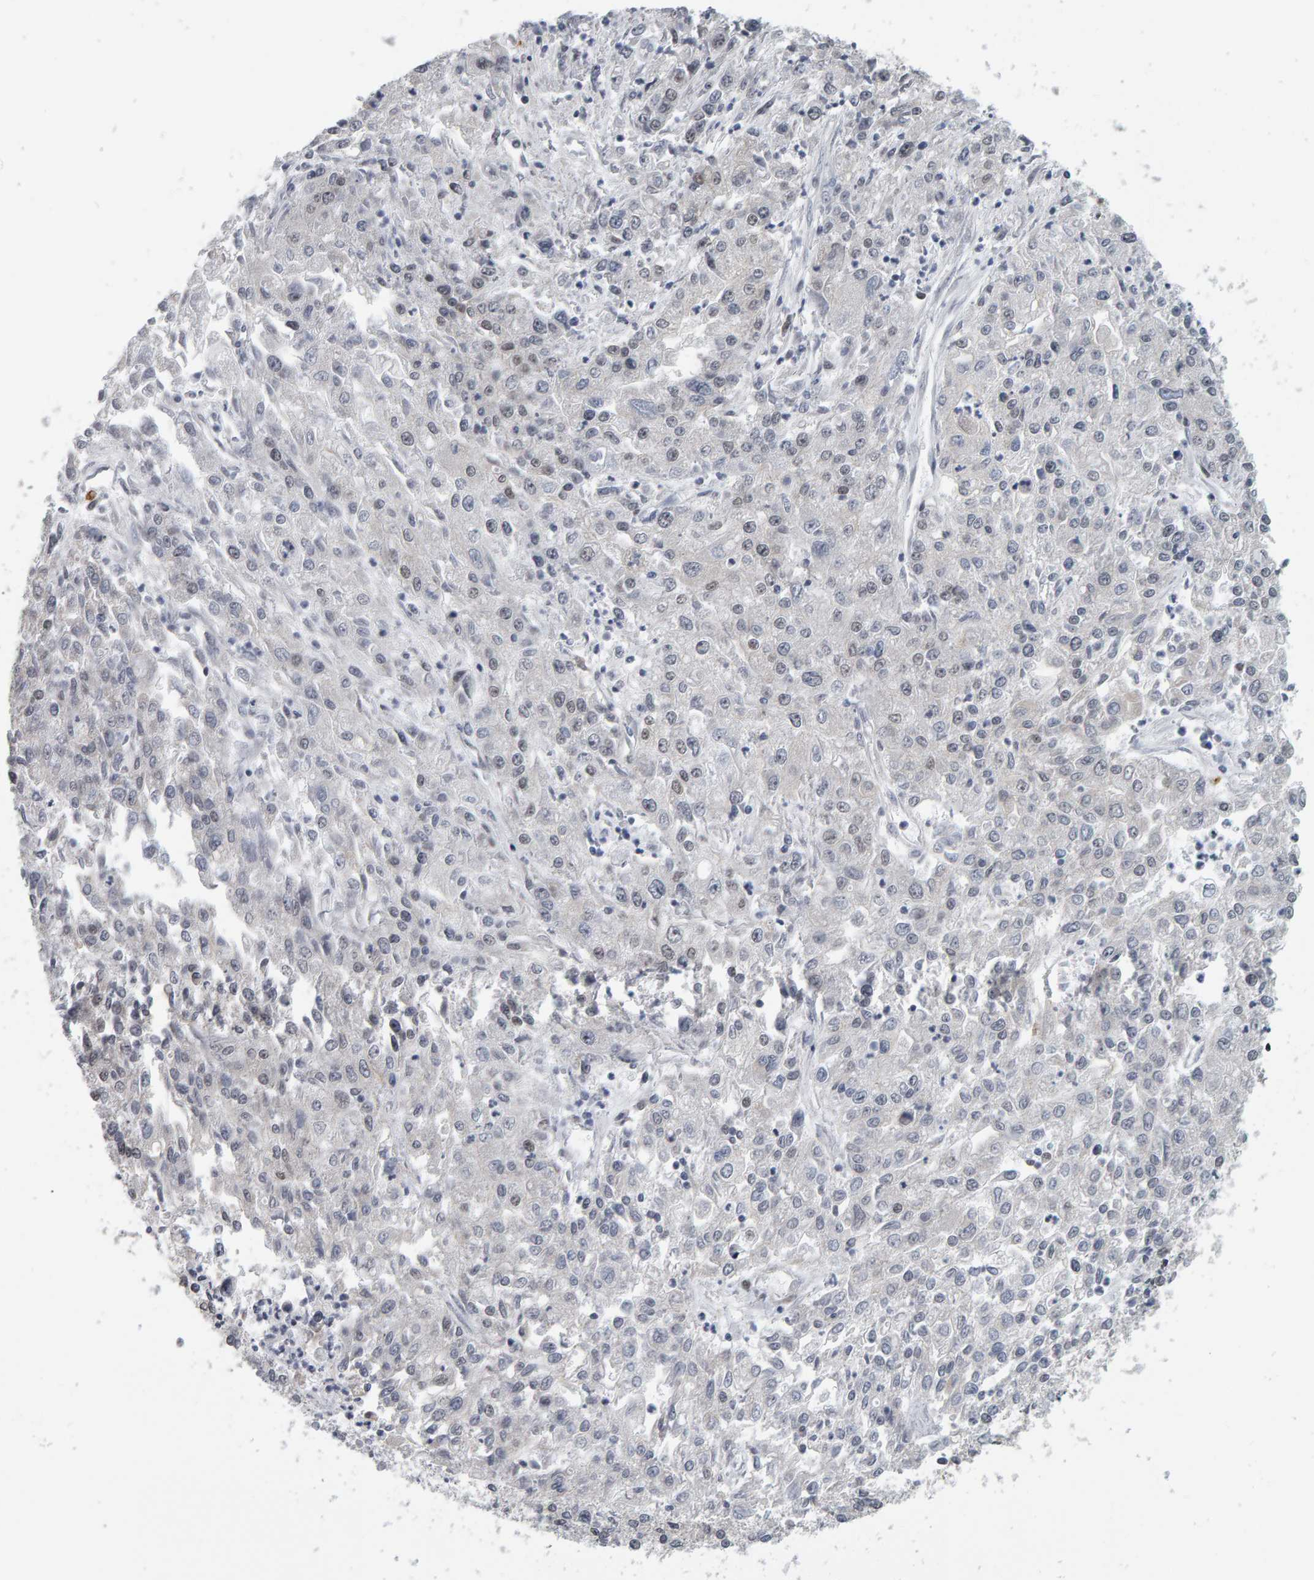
{"staining": {"intensity": "weak", "quantity": "<25%", "location": "nuclear"}, "tissue": "endometrial cancer", "cell_type": "Tumor cells", "image_type": "cancer", "snomed": [{"axis": "morphology", "description": "Adenocarcinoma, NOS"}, {"axis": "topography", "description": "Endometrium"}], "caption": "Immunohistochemistry image of human endometrial cancer stained for a protein (brown), which reveals no positivity in tumor cells.", "gene": "ATF7IP", "patient": {"sex": "female", "age": 49}}